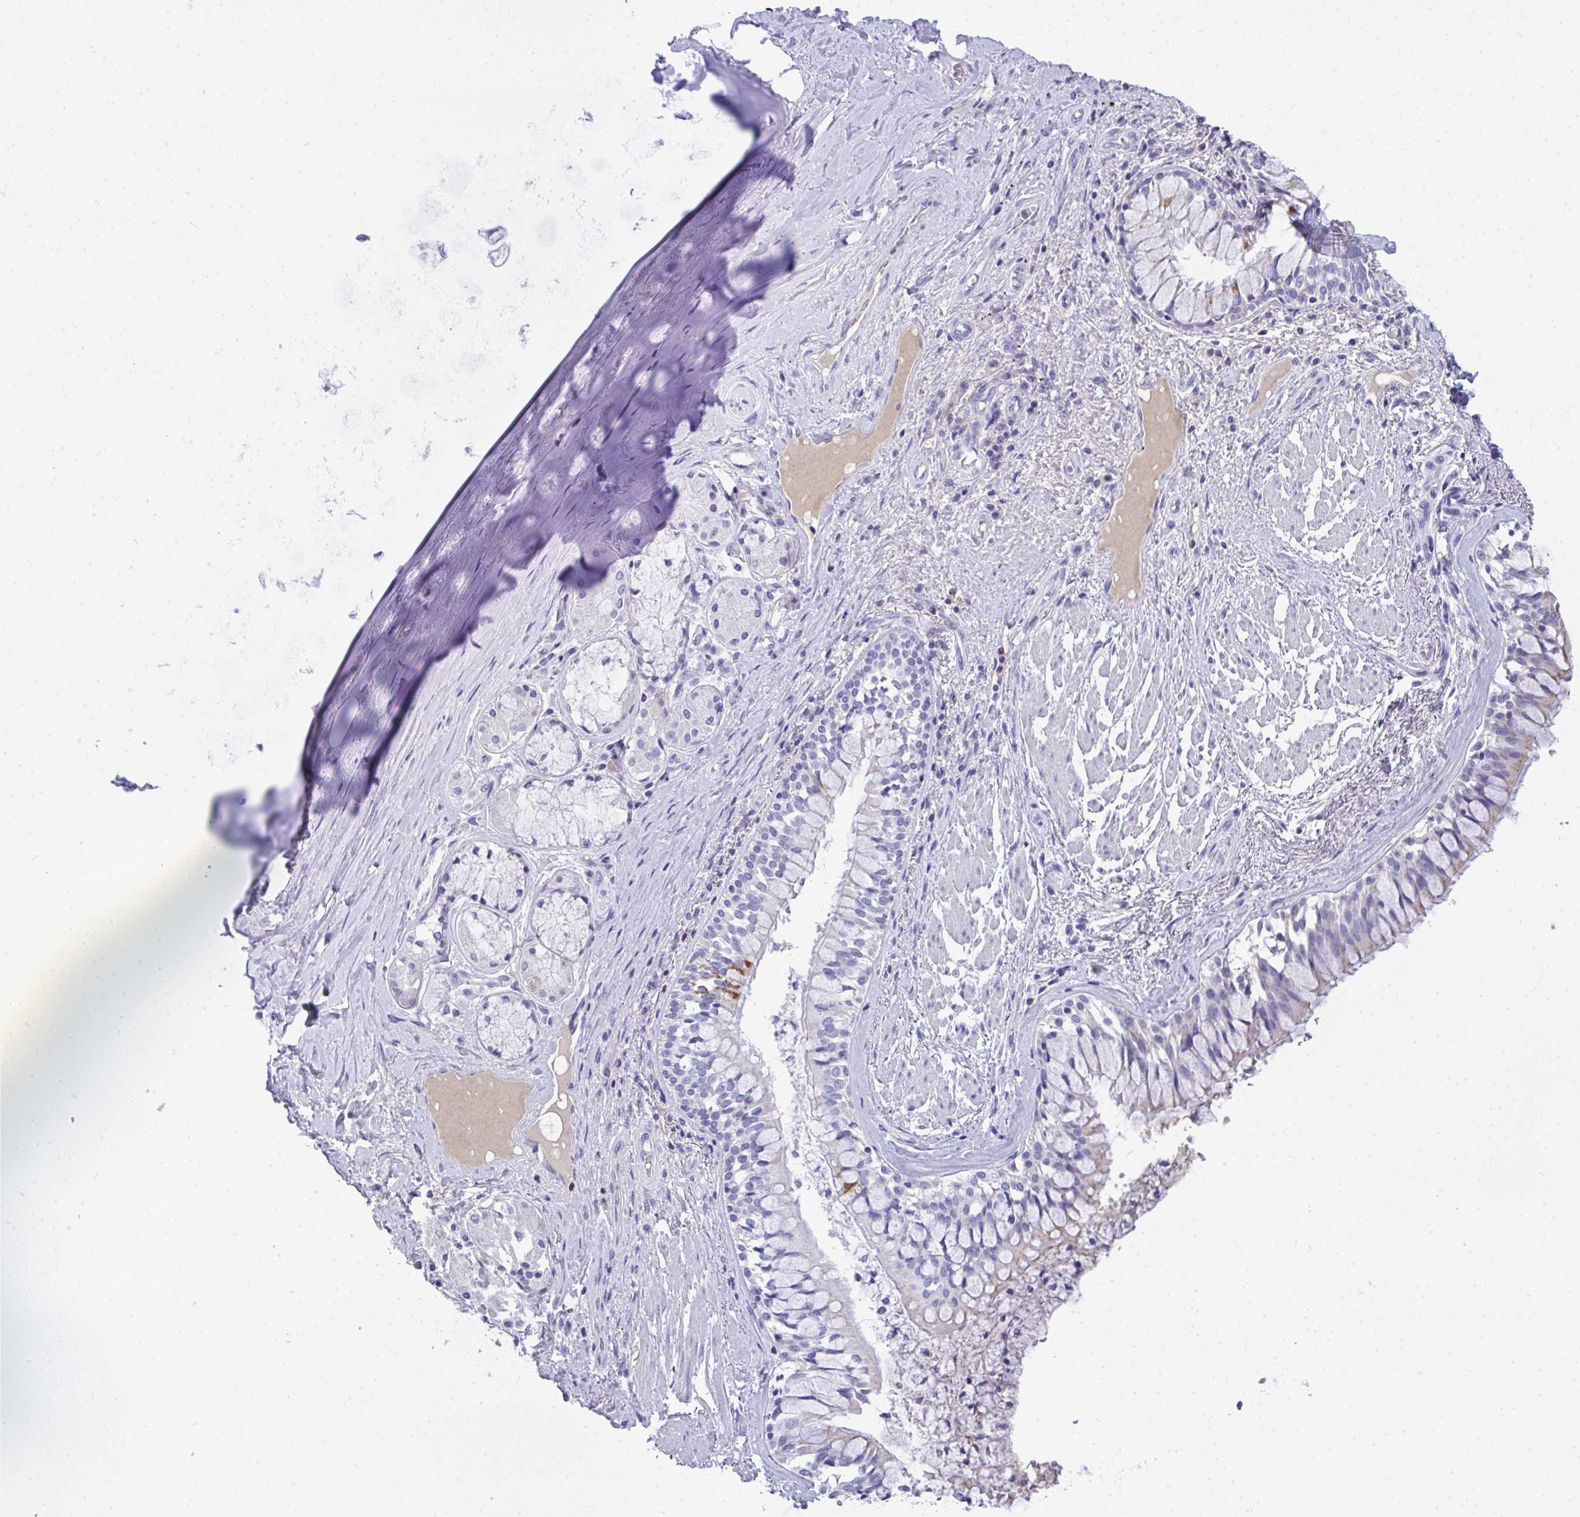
{"staining": {"intensity": "negative", "quantity": "none", "location": "none"}, "tissue": "soft tissue", "cell_type": "Chondrocytes", "image_type": "normal", "snomed": [{"axis": "morphology", "description": "Normal tissue, NOS"}, {"axis": "topography", "description": "Cartilage tissue"}, {"axis": "topography", "description": "Bronchus"}], "caption": "Immunohistochemistry image of normal soft tissue: human soft tissue stained with DAB exhibits no significant protein expression in chondrocytes. (DAB (3,3'-diaminobenzidine) immunohistochemistry (IHC) with hematoxylin counter stain).", "gene": "COA5", "patient": {"sex": "male", "age": 64}}